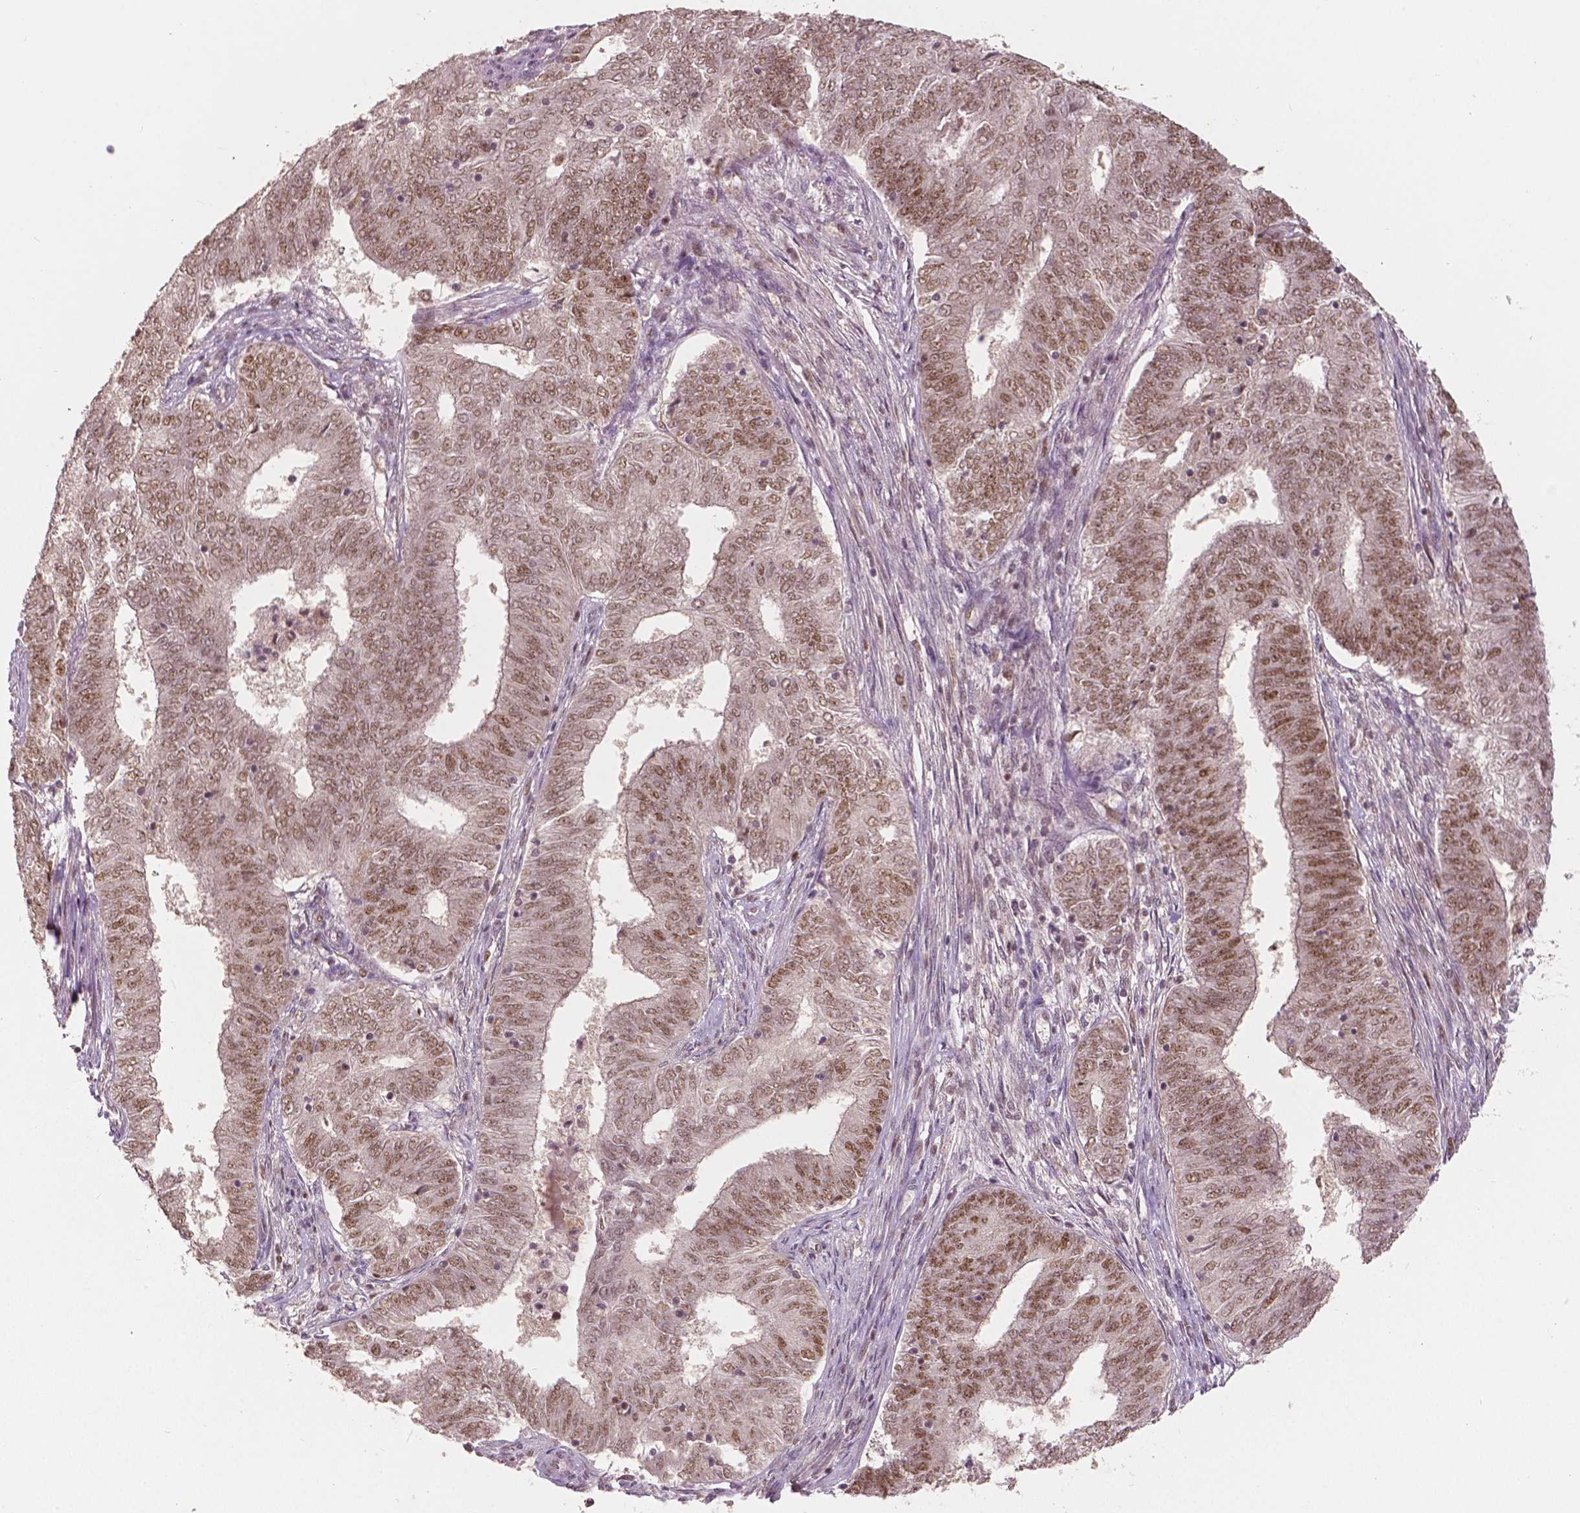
{"staining": {"intensity": "moderate", "quantity": ">75%", "location": "nuclear"}, "tissue": "endometrial cancer", "cell_type": "Tumor cells", "image_type": "cancer", "snomed": [{"axis": "morphology", "description": "Adenocarcinoma, NOS"}, {"axis": "topography", "description": "Endometrium"}], "caption": "Protein expression by immunohistochemistry (IHC) exhibits moderate nuclear staining in about >75% of tumor cells in endometrial cancer.", "gene": "NSD2", "patient": {"sex": "female", "age": 62}}